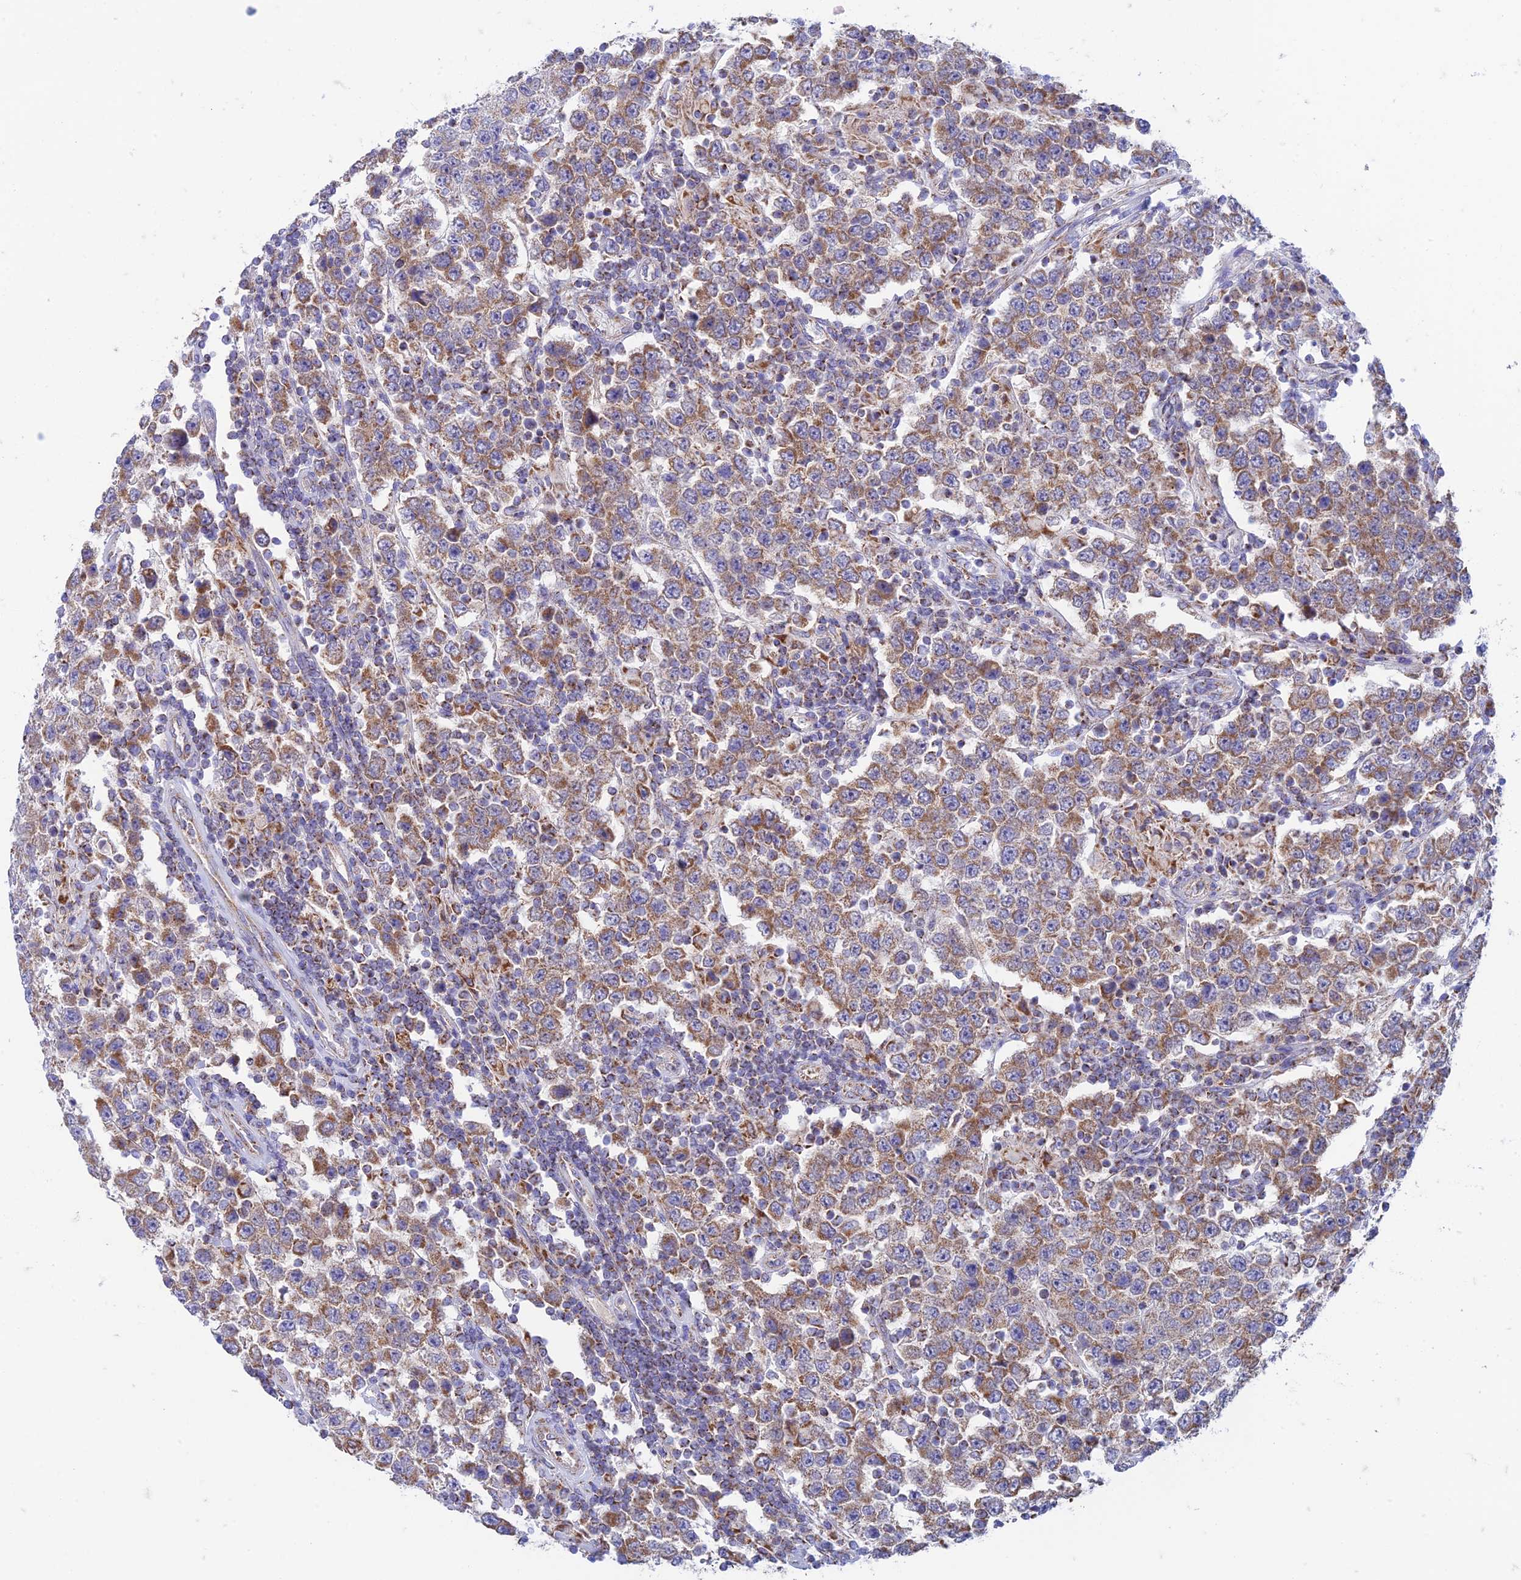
{"staining": {"intensity": "moderate", "quantity": ">75%", "location": "cytoplasmic/membranous"}, "tissue": "testis cancer", "cell_type": "Tumor cells", "image_type": "cancer", "snomed": [{"axis": "morphology", "description": "Normal tissue, NOS"}, {"axis": "morphology", "description": "Urothelial carcinoma, High grade"}, {"axis": "morphology", "description": "Seminoma, NOS"}, {"axis": "morphology", "description": "Carcinoma, Embryonal, NOS"}, {"axis": "topography", "description": "Urinary bladder"}, {"axis": "topography", "description": "Testis"}], "caption": "Testis high-grade urothelial carcinoma stained with immunohistochemistry demonstrates moderate cytoplasmic/membranous positivity in about >75% of tumor cells.", "gene": "ZNF181", "patient": {"sex": "male", "age": 41}}